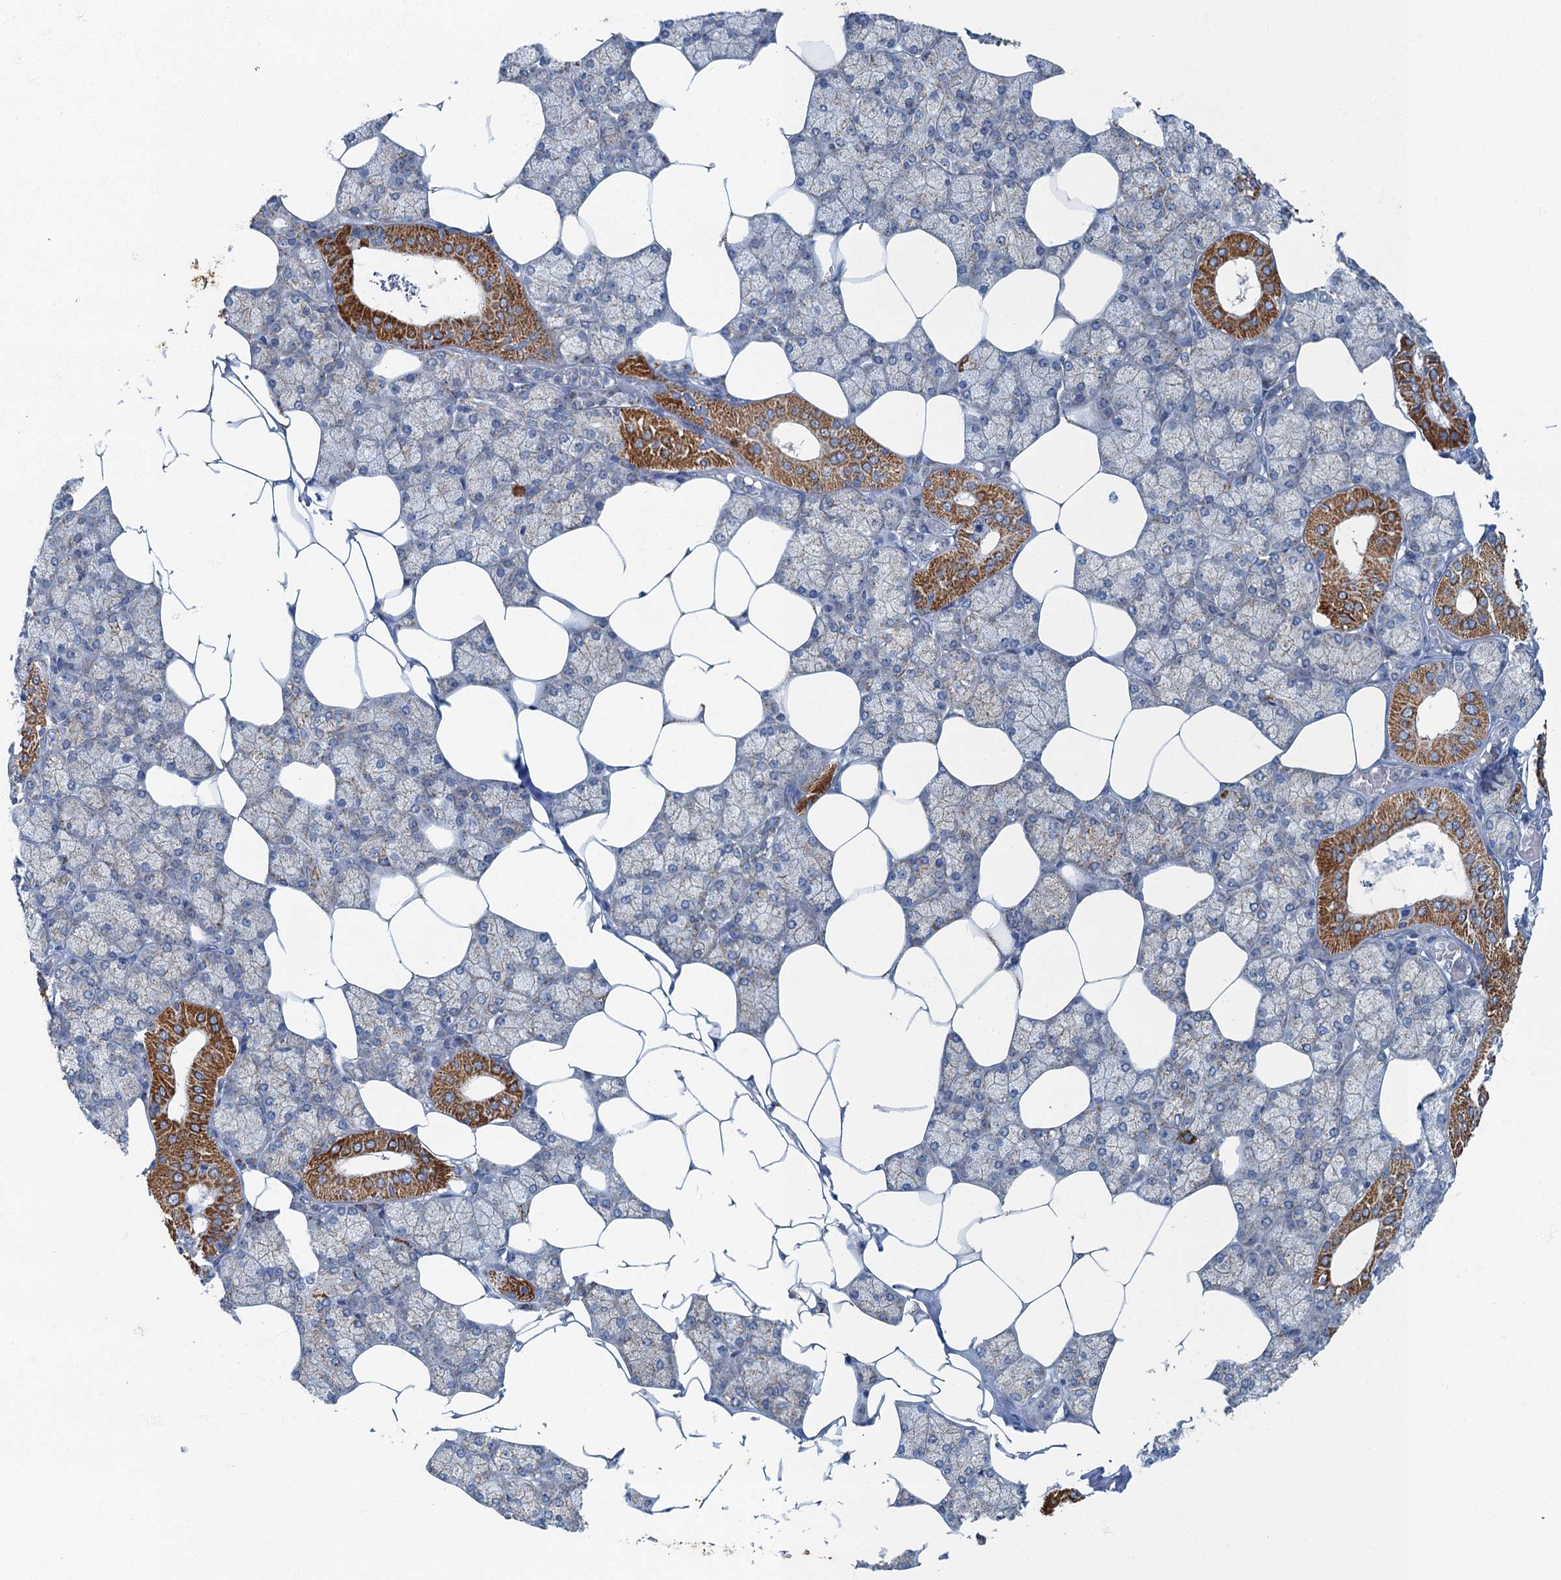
{"staining": {"intensity": "moderate", "quantity": "<25%", "location": "cytoplasmic/membranous"}, "tissue": "salivary gland", "cell_type": "Glandular cells", "image_type": "normal", "snomed": [{"axis": "morphology", "description": "Normal tissue, NOS"}, {"axis": "topography", "description": "Salivary gland"}], "caption": "Brown immunohistochemical staining in normal salivary gland demonstrates moderate cytoplasmic/membranous expression in approximately <25% of glandular cells. Nuclei are stained in blue.", "gene": "RAD9B", "patient": {"sex": "male", "age": 62}}